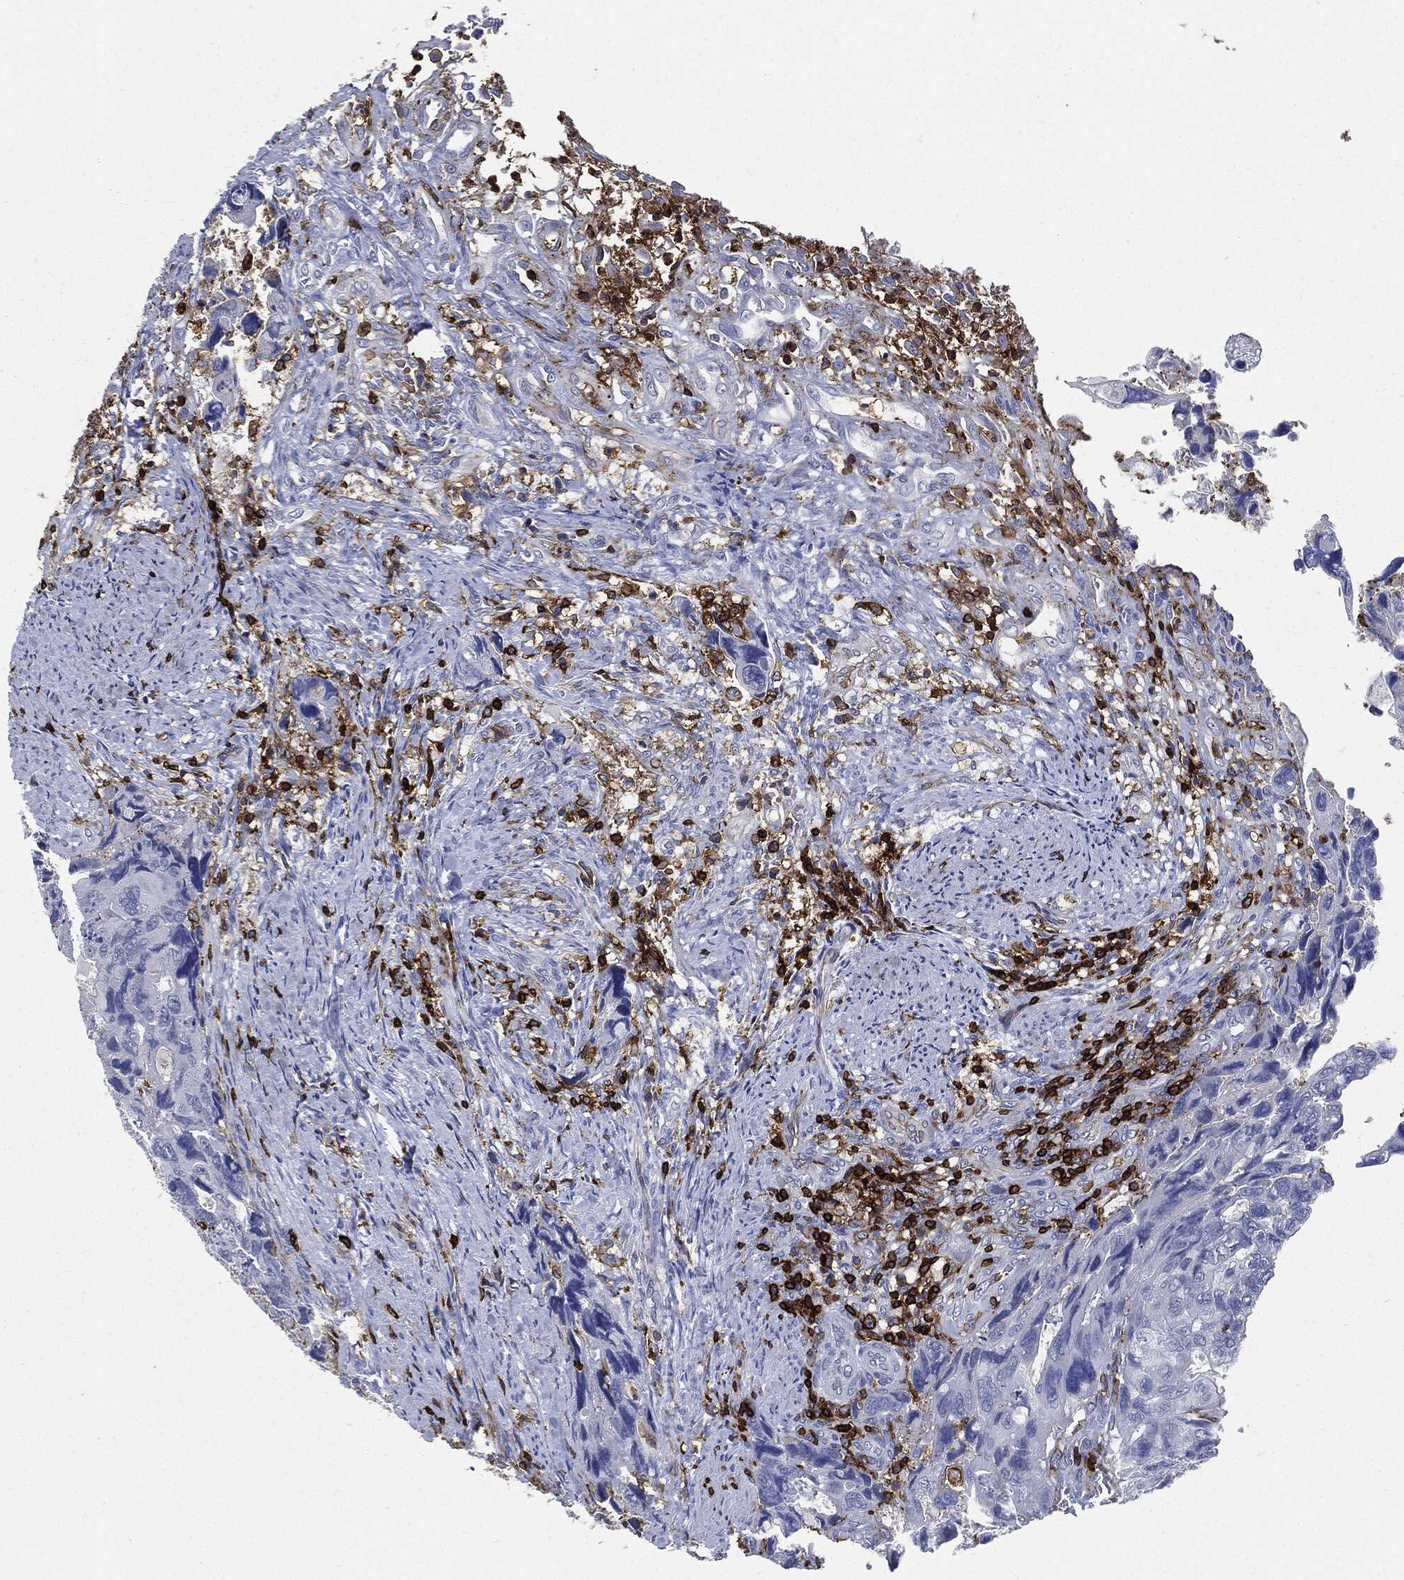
{"staining": {"intensity": "negative", "quantity": "none", "location": "none"}, "tissue": "colorectal cancer", "cell_type": "Tumor cells", "image_type": "cancer", "snomed": [{"axis": "morphology", "description": "Adenocarcinoma, NOS"}, {"axis": "topography", "description": "Rectum"}], "caption": "Immunohistochemical staining of human adenocarcinoma (colorectal) shows no significant staining in tumor cells. (DAB (3,3'-diaminobenzidine) immunohistochemistry, high magnification).", "gene": "PTPRC", "patient": {"sex": "male", "age": 62}}